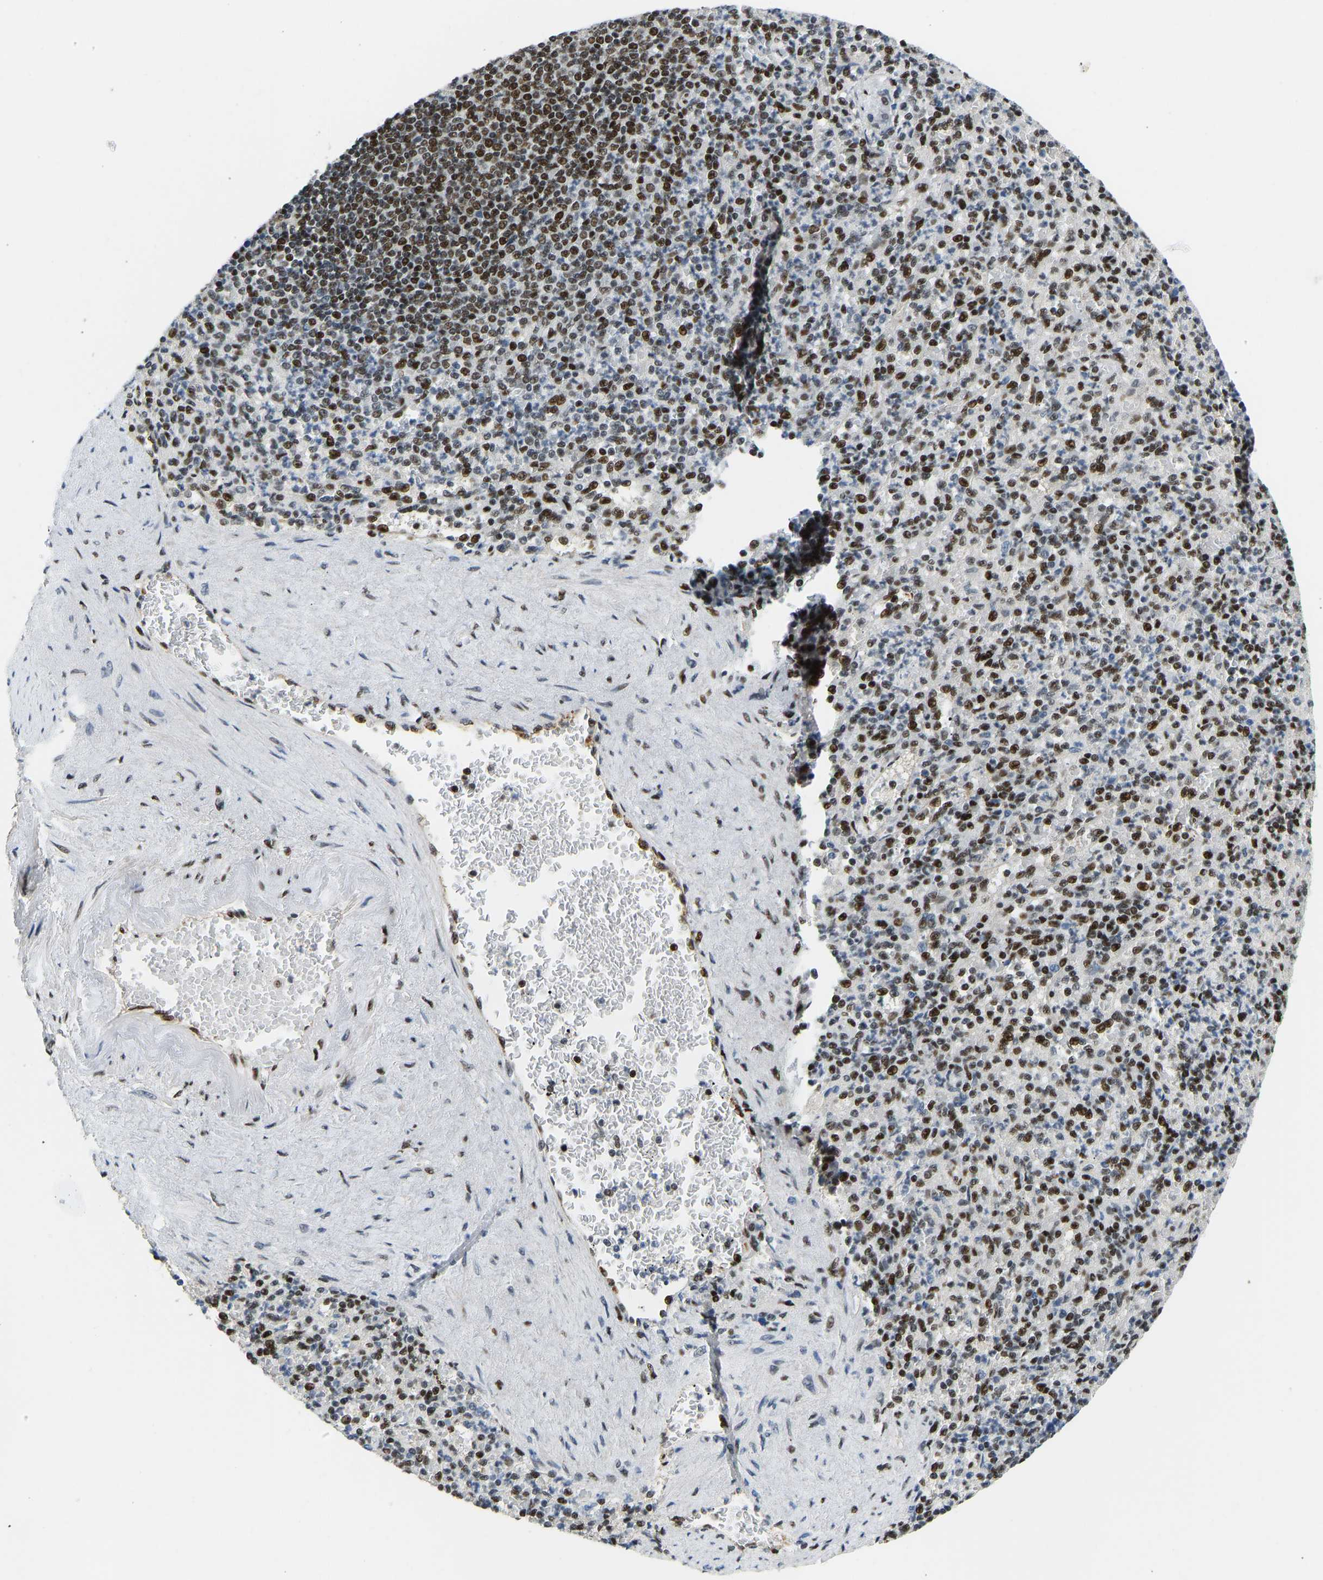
{"staining": {"intensity": "strong", "quantity": "25%-75%", "location": "nuclear"}, "tissue": "spleen", "cell_type": "Cells in red pulp", "image_type": "normal", "snomed": [{"axis": "morphology", "description": "Normal tissue, NOS"}, {"axis": "topography", "description": "Spleen"}], "caption": "Protein expression by immunohistochemistry shows strong nuclear staining in about 25%-75% of cells in red pulp in normal spleen. Ihc stains the protein in brown and the nuclei are stained blue.", "gene": "FOXK1", "patient": {"sex": "female", "age": 74}}